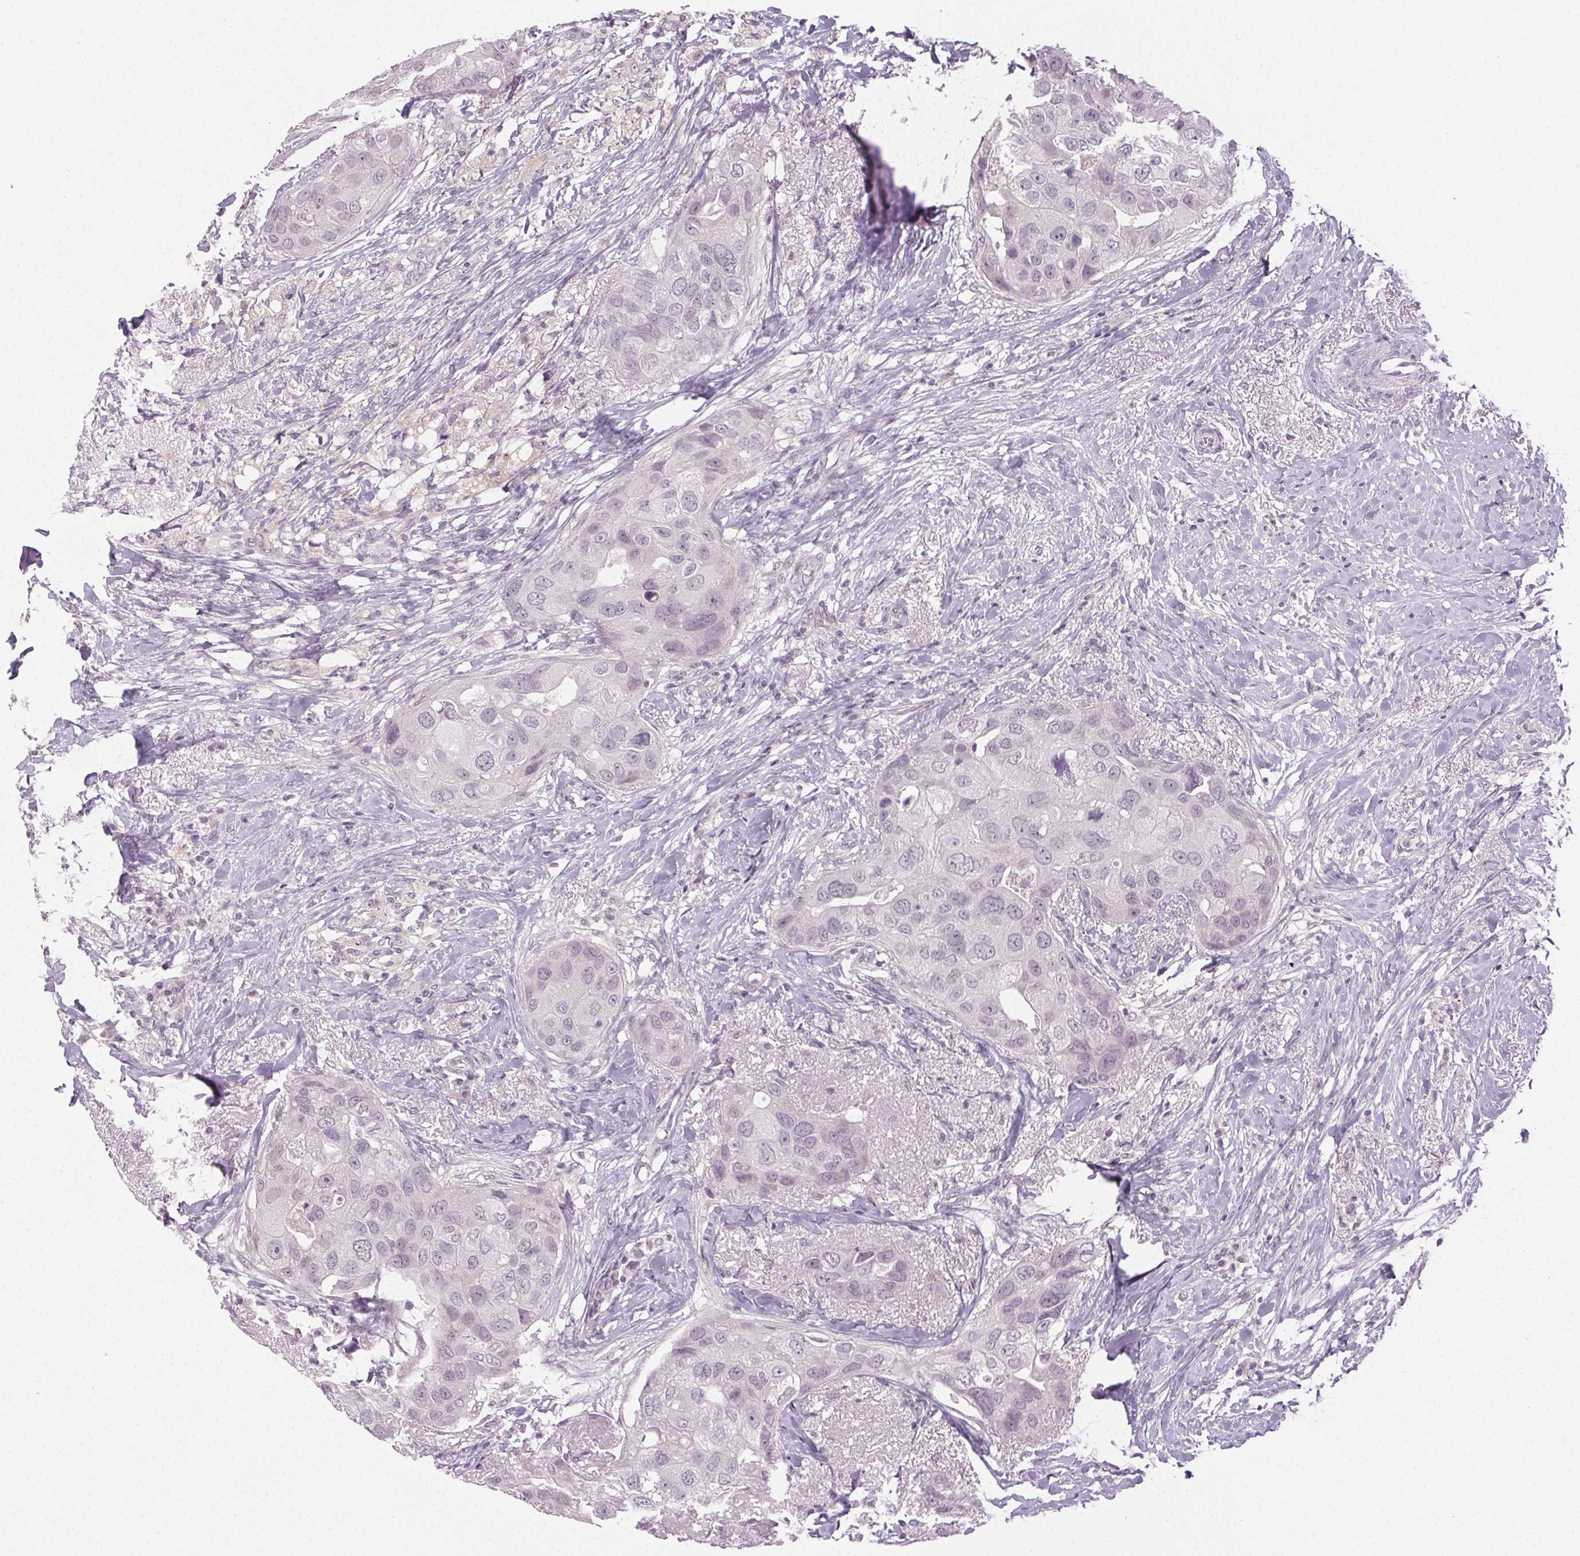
{"staining": {"intensity": "negative", "quantity": "none", "location": "none"}, "tissue": "breast cancer", "cell_type": "Tumor cells", "image_type": "cancer", "snomed": [{"axis": "morphology", "description": "Duct carcinoma"}, {"axis": "topography", "description": "Breast"}], "caption": "The IHC photomicrograph has no significant staining in tumor cells of breast cancer tissue. Nuclei are stained in blue.", "gene": "FAM168A", "patient": {"sex": "female", "age": 43}}